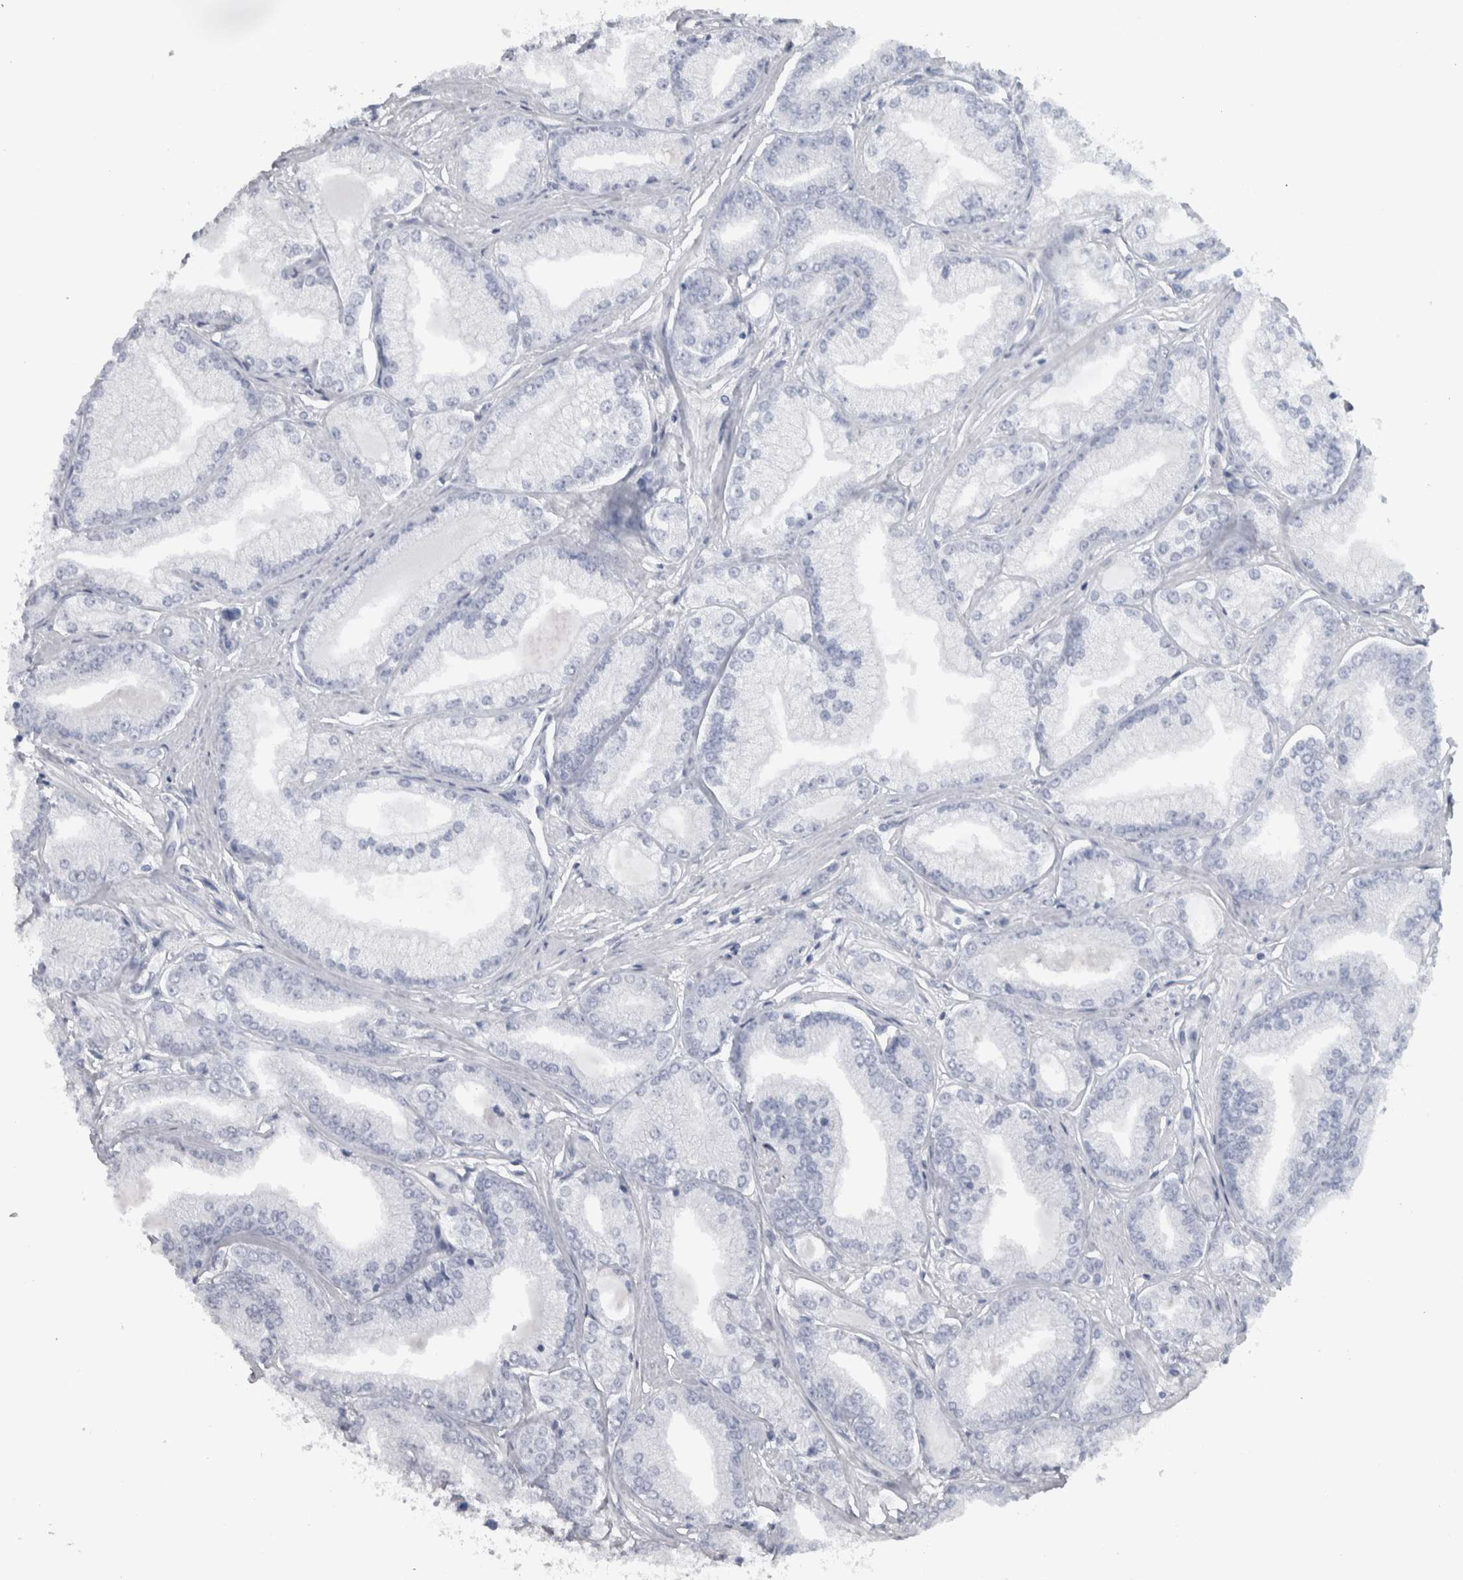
{"staining": {"intensity": "negative", "quantity": "none", "location": "none"}, "tissue": "prostate cancer", "cell_type": "Tumor cells", "image_type": "cancer", "snomed": [{"axis": "morphology", "description": "Adenocarcinoma, Low grade"}, {"axis": "topography", "description": "Prostate"}], "caption": "Prostate cancer (adenocarcinoma (low-grade)) stained for a protein using immunohistochemistry displays no expression tumor cells.", "gene": "CDH17", "patient": {"sex": "male", "age": 52}}